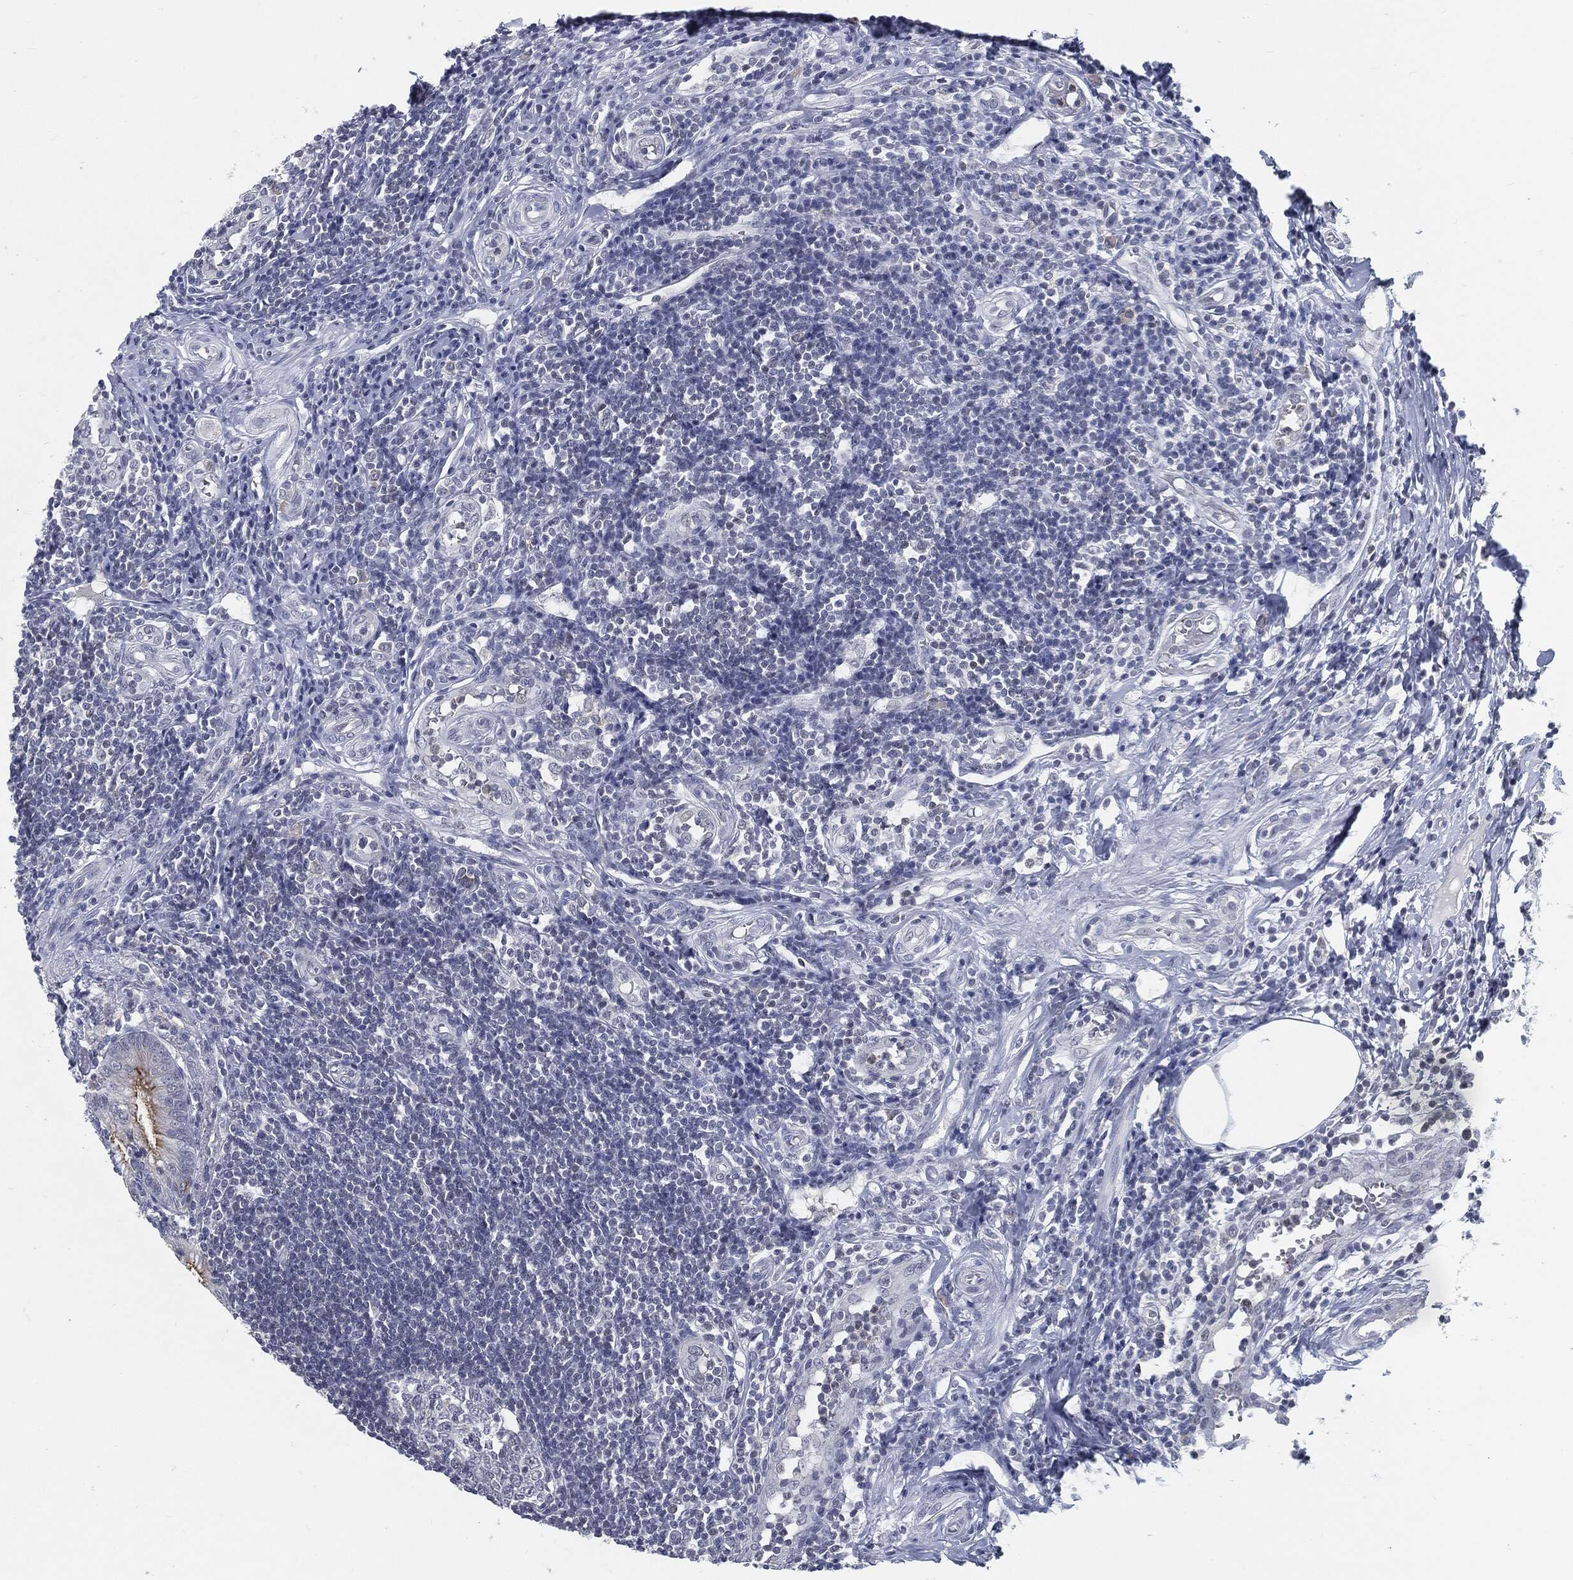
{"staining": {"intensity": "strong", "quantity": "<25%", "location": "cytoplasmic/membranous"}, "tissue": "appendix", "cell_type": "Glandular cells", "image_type": "normal", "snomed": [{"axis": "morphology", "description": "Normal tissue, NOS"}, {"axis": "morphology", "description": "Inflammation, NOS"}, {"axis": "topography", "description": "Appendix"}], "caption": "Strong cytoplasmic/membranous staining for a protein is seen in about <25% of glandular cells of normal appendix using immunohistochemistry (IHC).", "gene": "PROM1", "patient": {"sex": "male", "age": 16}}